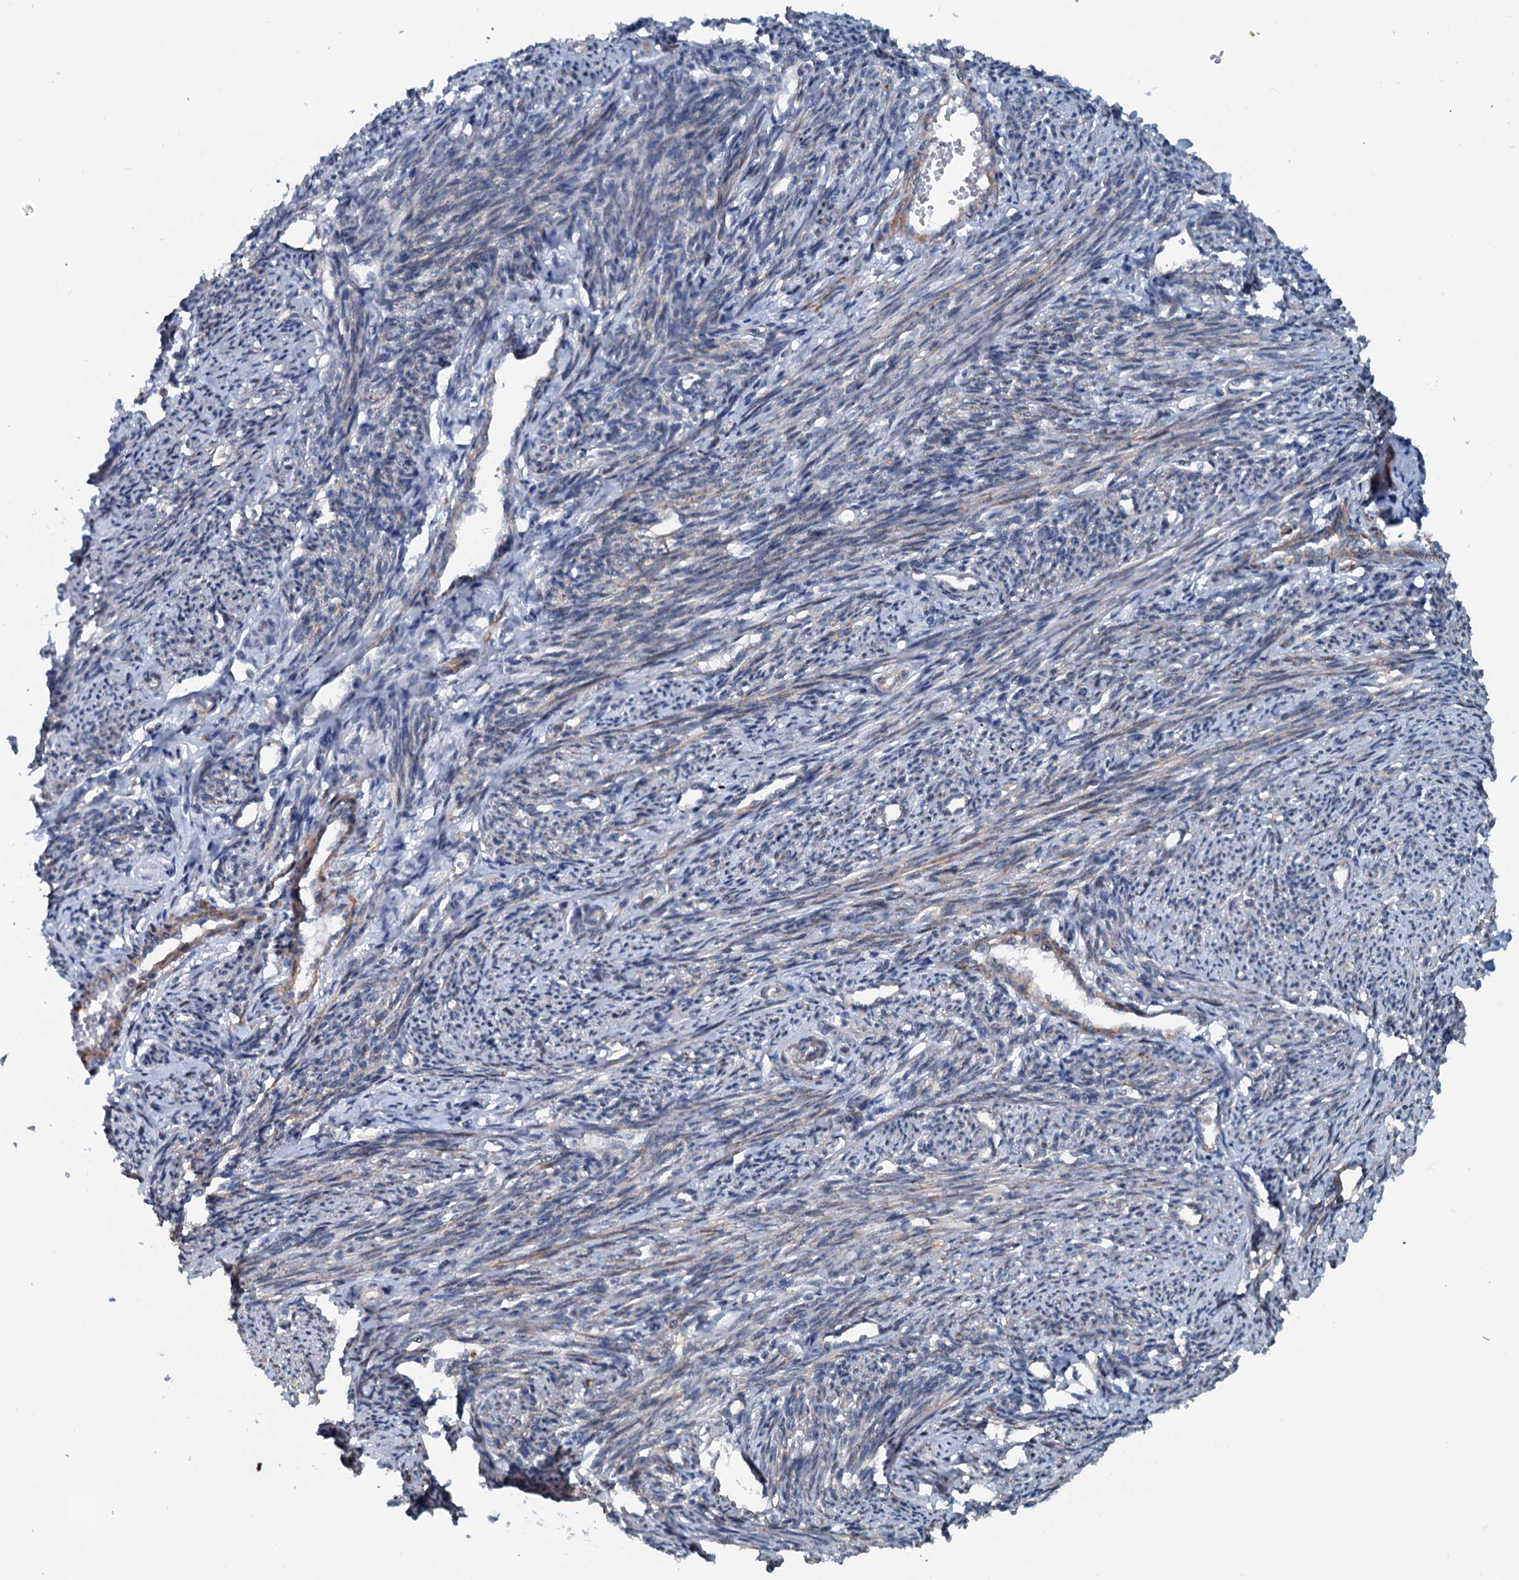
{"staining": {"intensity": "strong", "quantity": "25%-75%", "location": "cytoplasmic/membranous"}, "tissue": "smooth muscle", "cell_type": "Smooth muscle cells", "image_type": "normal", "snomed": [{"axis": "morphology", "description": "Normal tissue, NOS"}, {"axis": "topography", "description": "Smooth muscle"}, {"axis": "topography", "description": "Uterus"}], "caption": "Immunohistochemistry of normal smooth muscle shows high levels of strong cytoplasmic/membranous staining in about 25%-75% of smooth muscle cells.", "gene": "TEDC1", "patient": {"sex": "female", "age": 59}}